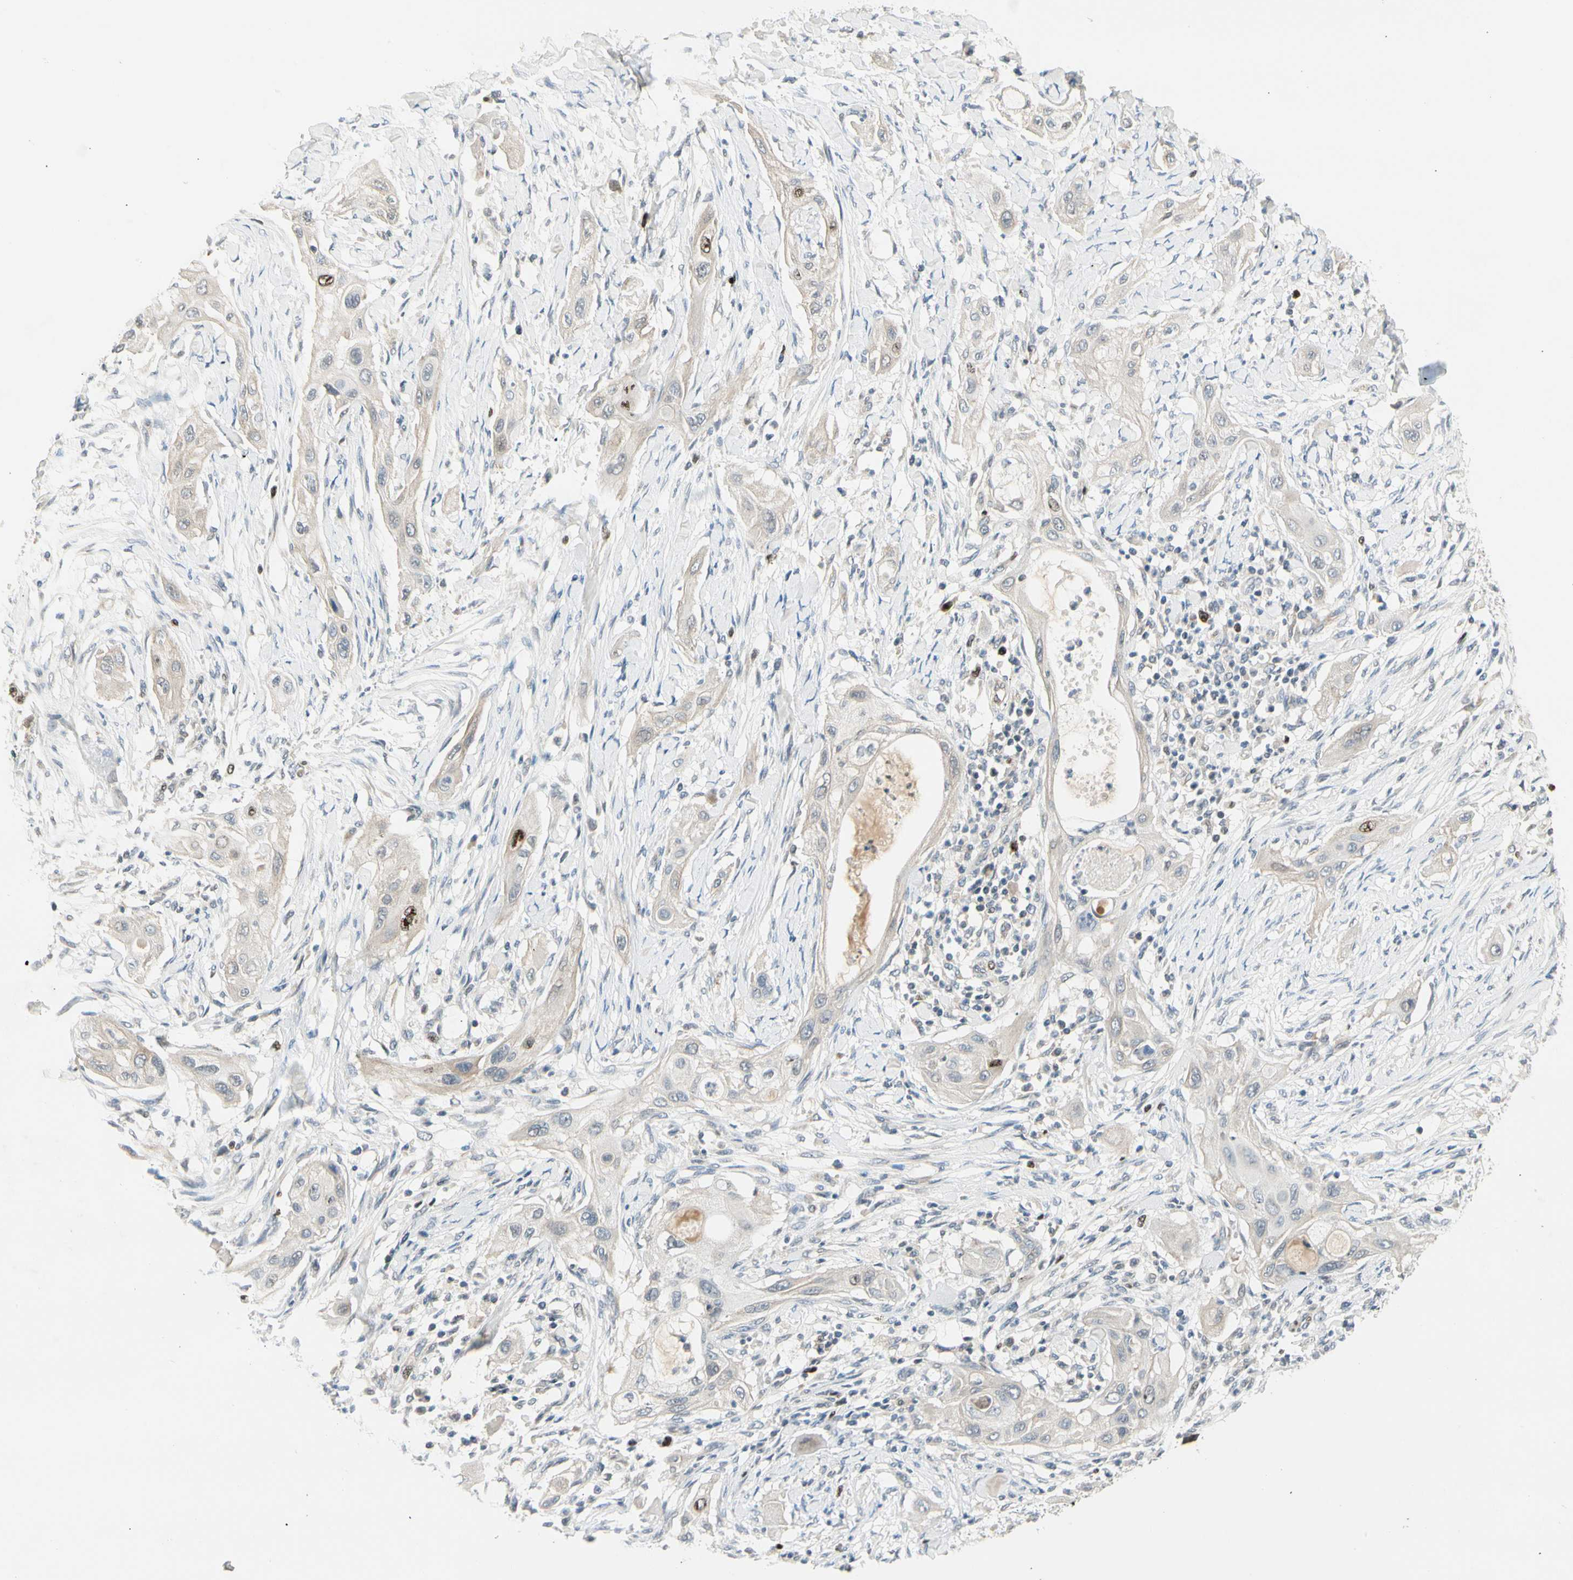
{"staining": {"intensity": "negative", "quantity": "none", "location": "none"}, "tissue": "lung cancer", "cell_type": "Tumor cells", "image_type": "cancer", "snomed": [{"axis": "morphology", "description": "Squamous cell carcinoma, NOS"}, {"axis": "topography", "description": "Lung"}], "caption": "Immunohistochemistry (IHC) of human lung cancer displays no staining in tumor cells.", "gene": "PITX1", "patient": {"sex": "female", "age": 47}}